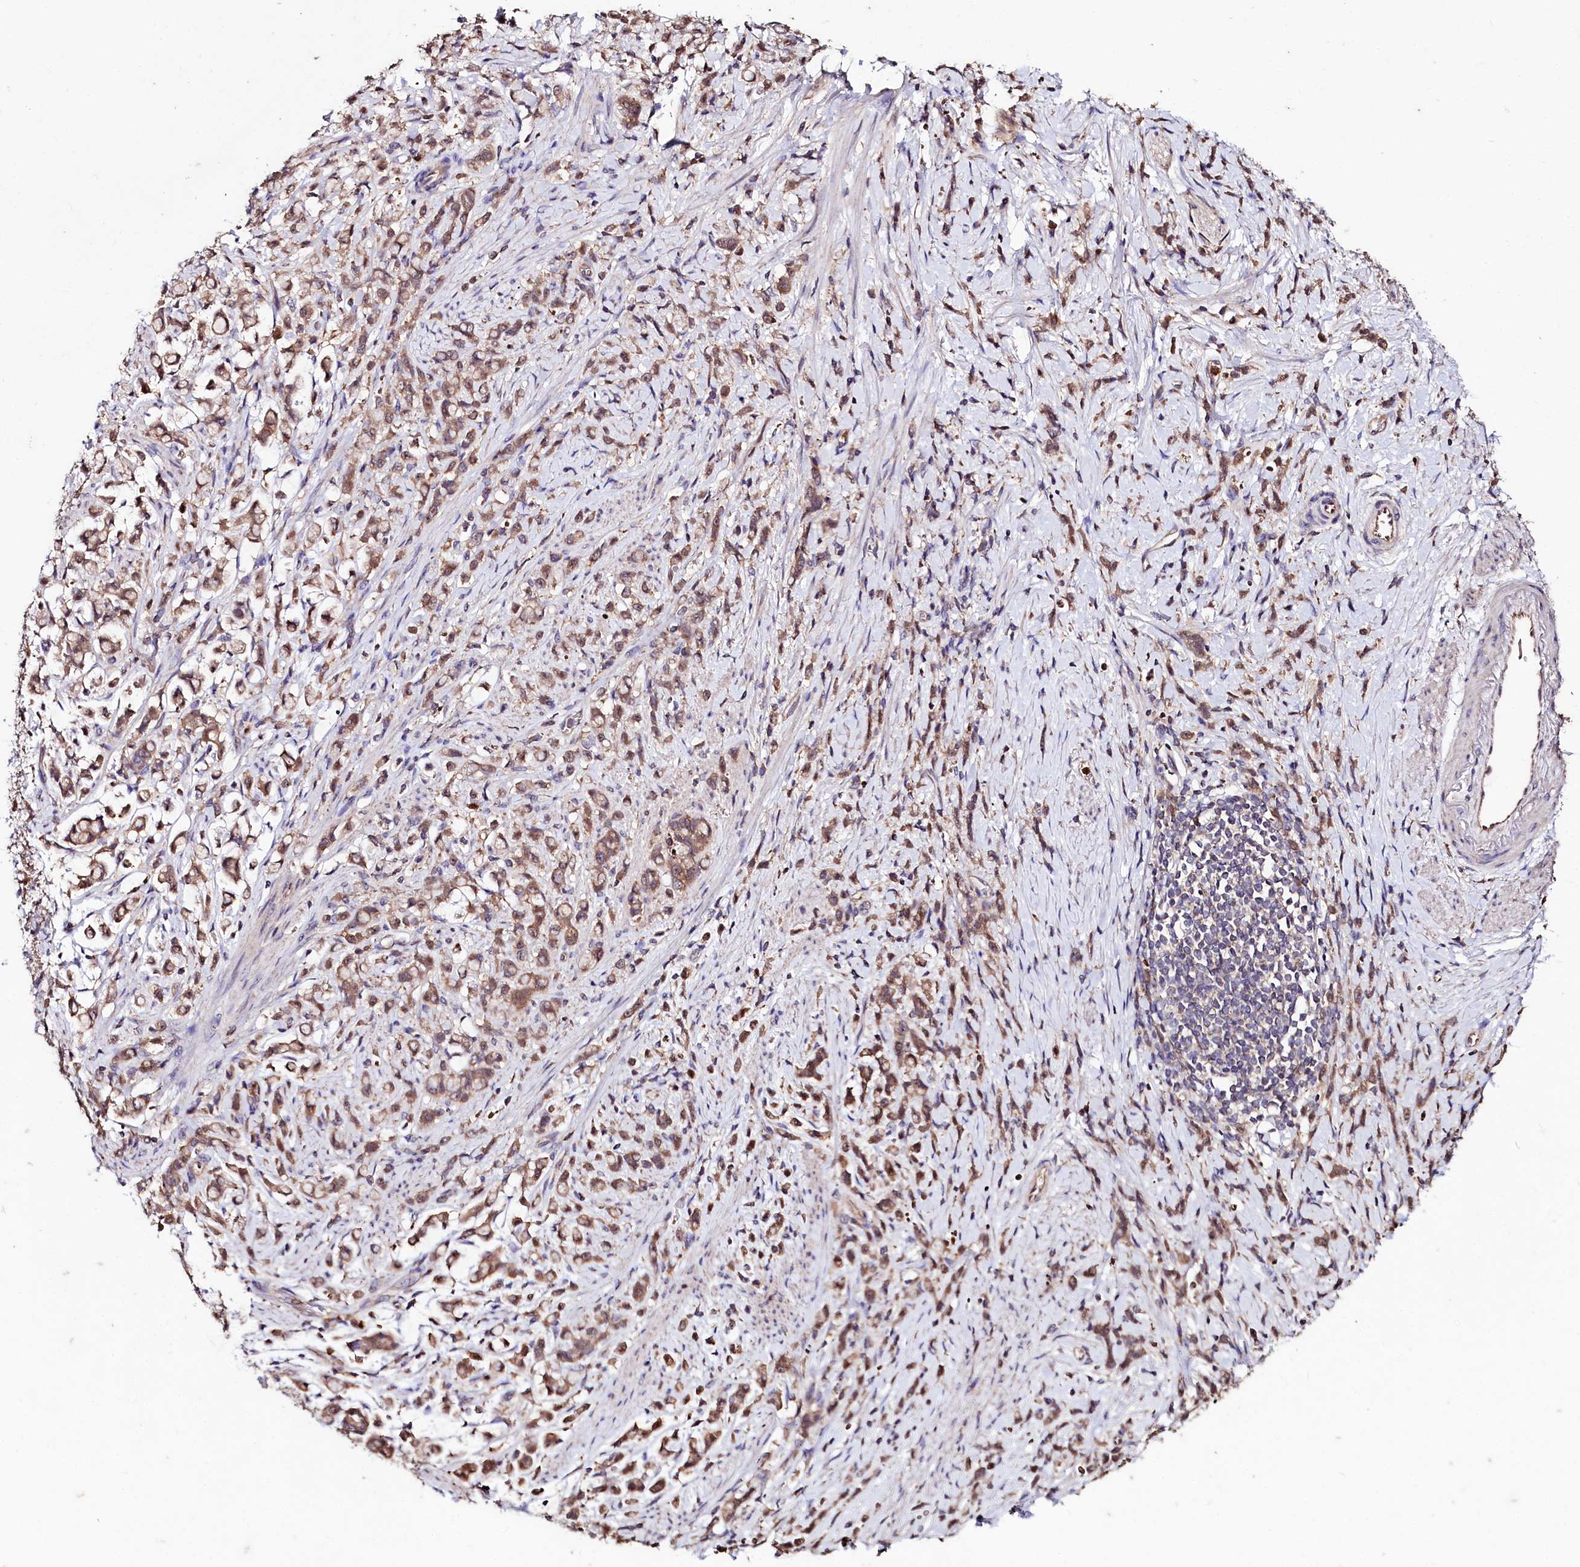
{"staining": {"intensity": "moderate", "quantity": ">75%", "location": "cytoplasmic/membranous"}, "tissue": "stomach cancer", "cell_type": "Tumor cells", "image_type": "cancer", "snomed": [{"axis": "morphology", "description": "Adenocarcinoma, NOS"}, {"axis": "topography", "description": "Stomach"}], "caption": "A photomicrograph of human stomach cancer stained for a protein displays moderate cytoplasmic/membranous brown staining in tumor cells. (brown staining indicates protein expression, while blue staining denotes nuclei).", "gene": "KLRB1", "patient": {"sex": "female", "age": 60}}